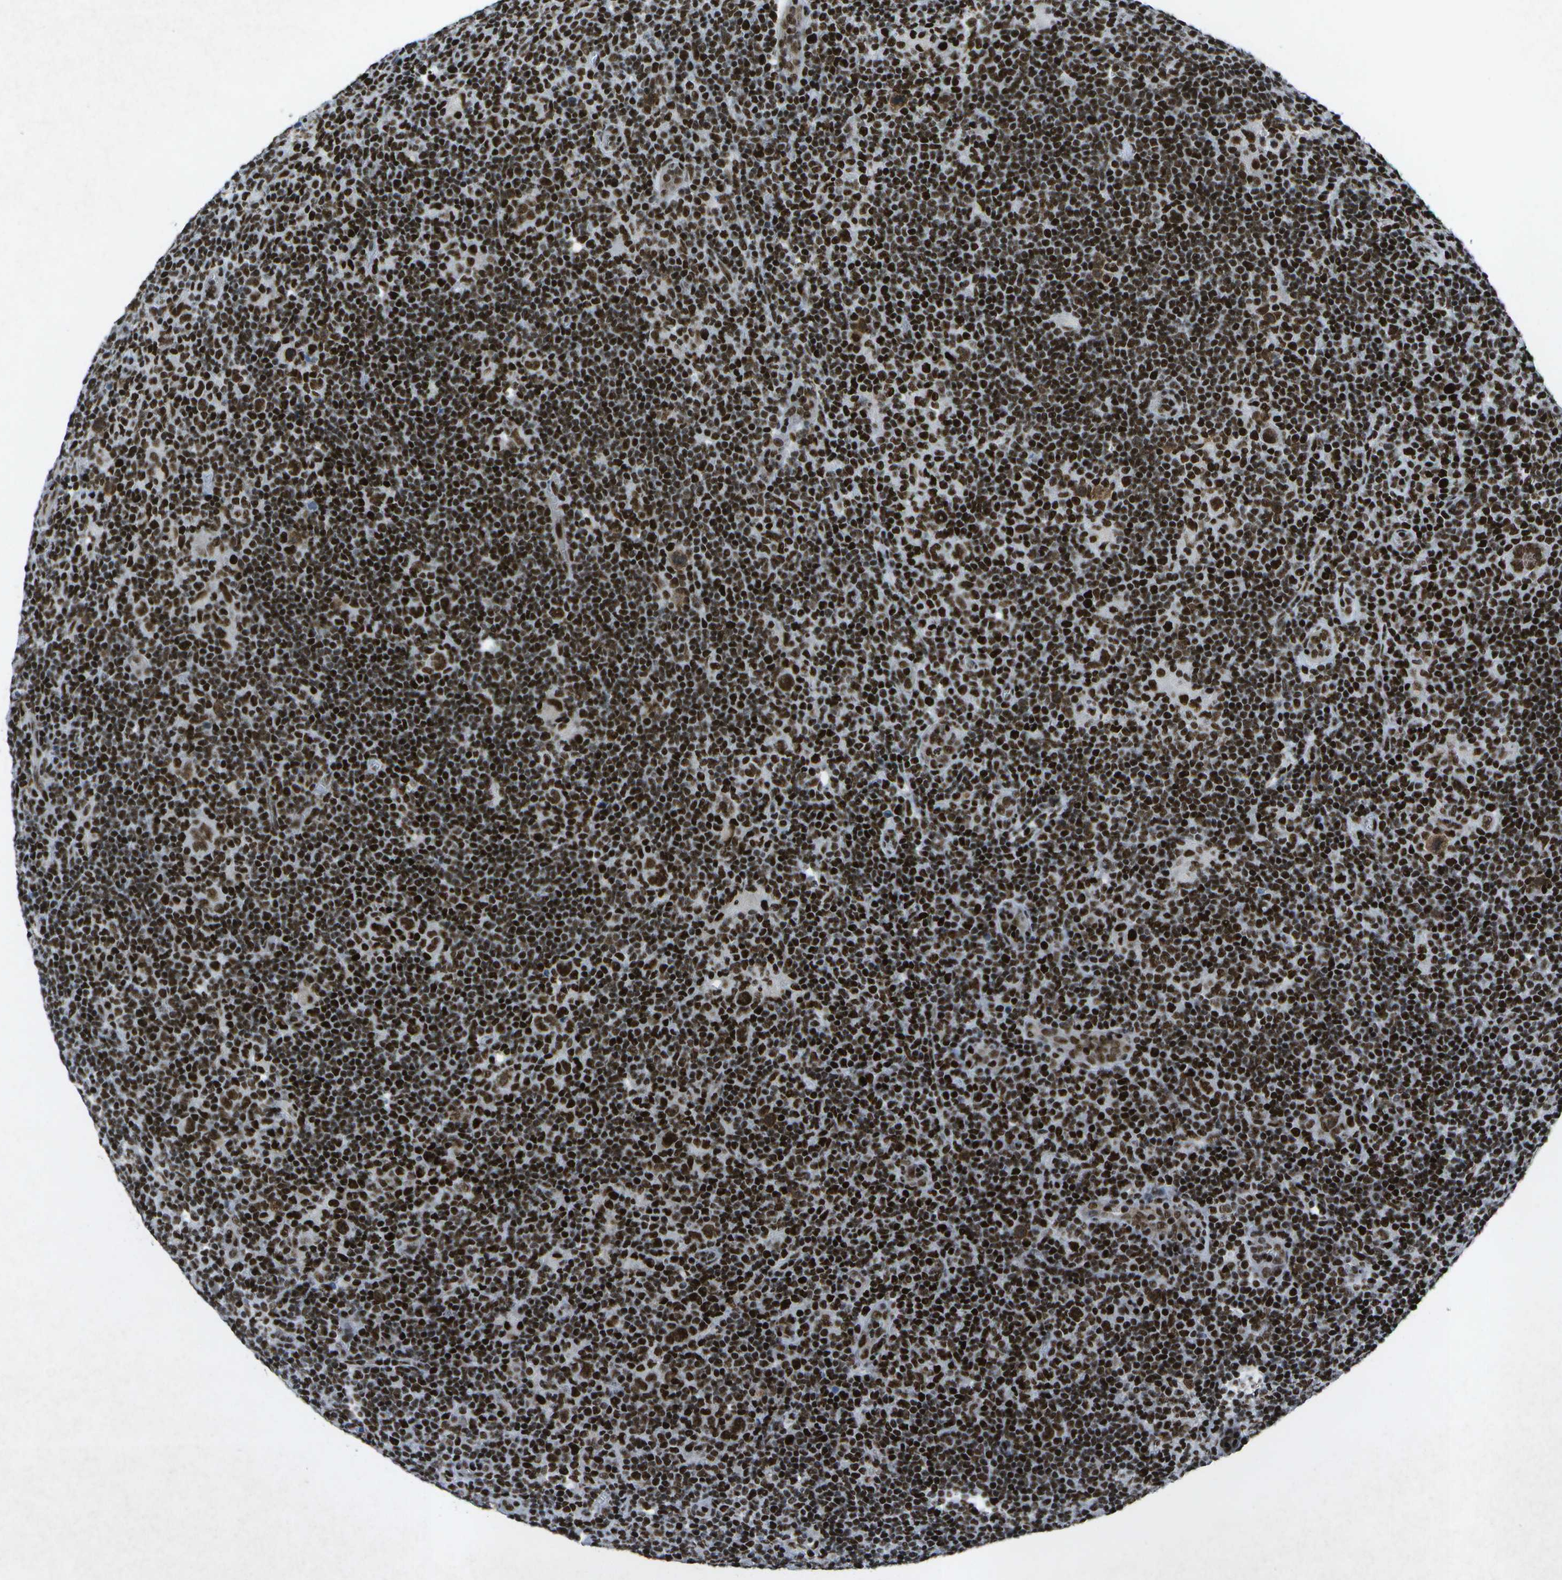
{"staining": {"intensity": "strong", "quantity": ">75%", "location": "nuclear"}, "tissue": "lymphoma", "cell_type": "Tumor cells", "image_type": "cancer", "snomed": [{"axis": "morphology", "description": "Hodgkin's disease, NOS"}, {"axis": "topography", "description": "Lymph node"}], "caption": "This is a photomicrograph of IHC staining of Hodgkin's disease, which shows strong staining in the nuclear of tumor cells.", "gene": "MTA2", "patient": {"sex": "female", "age": 57}}